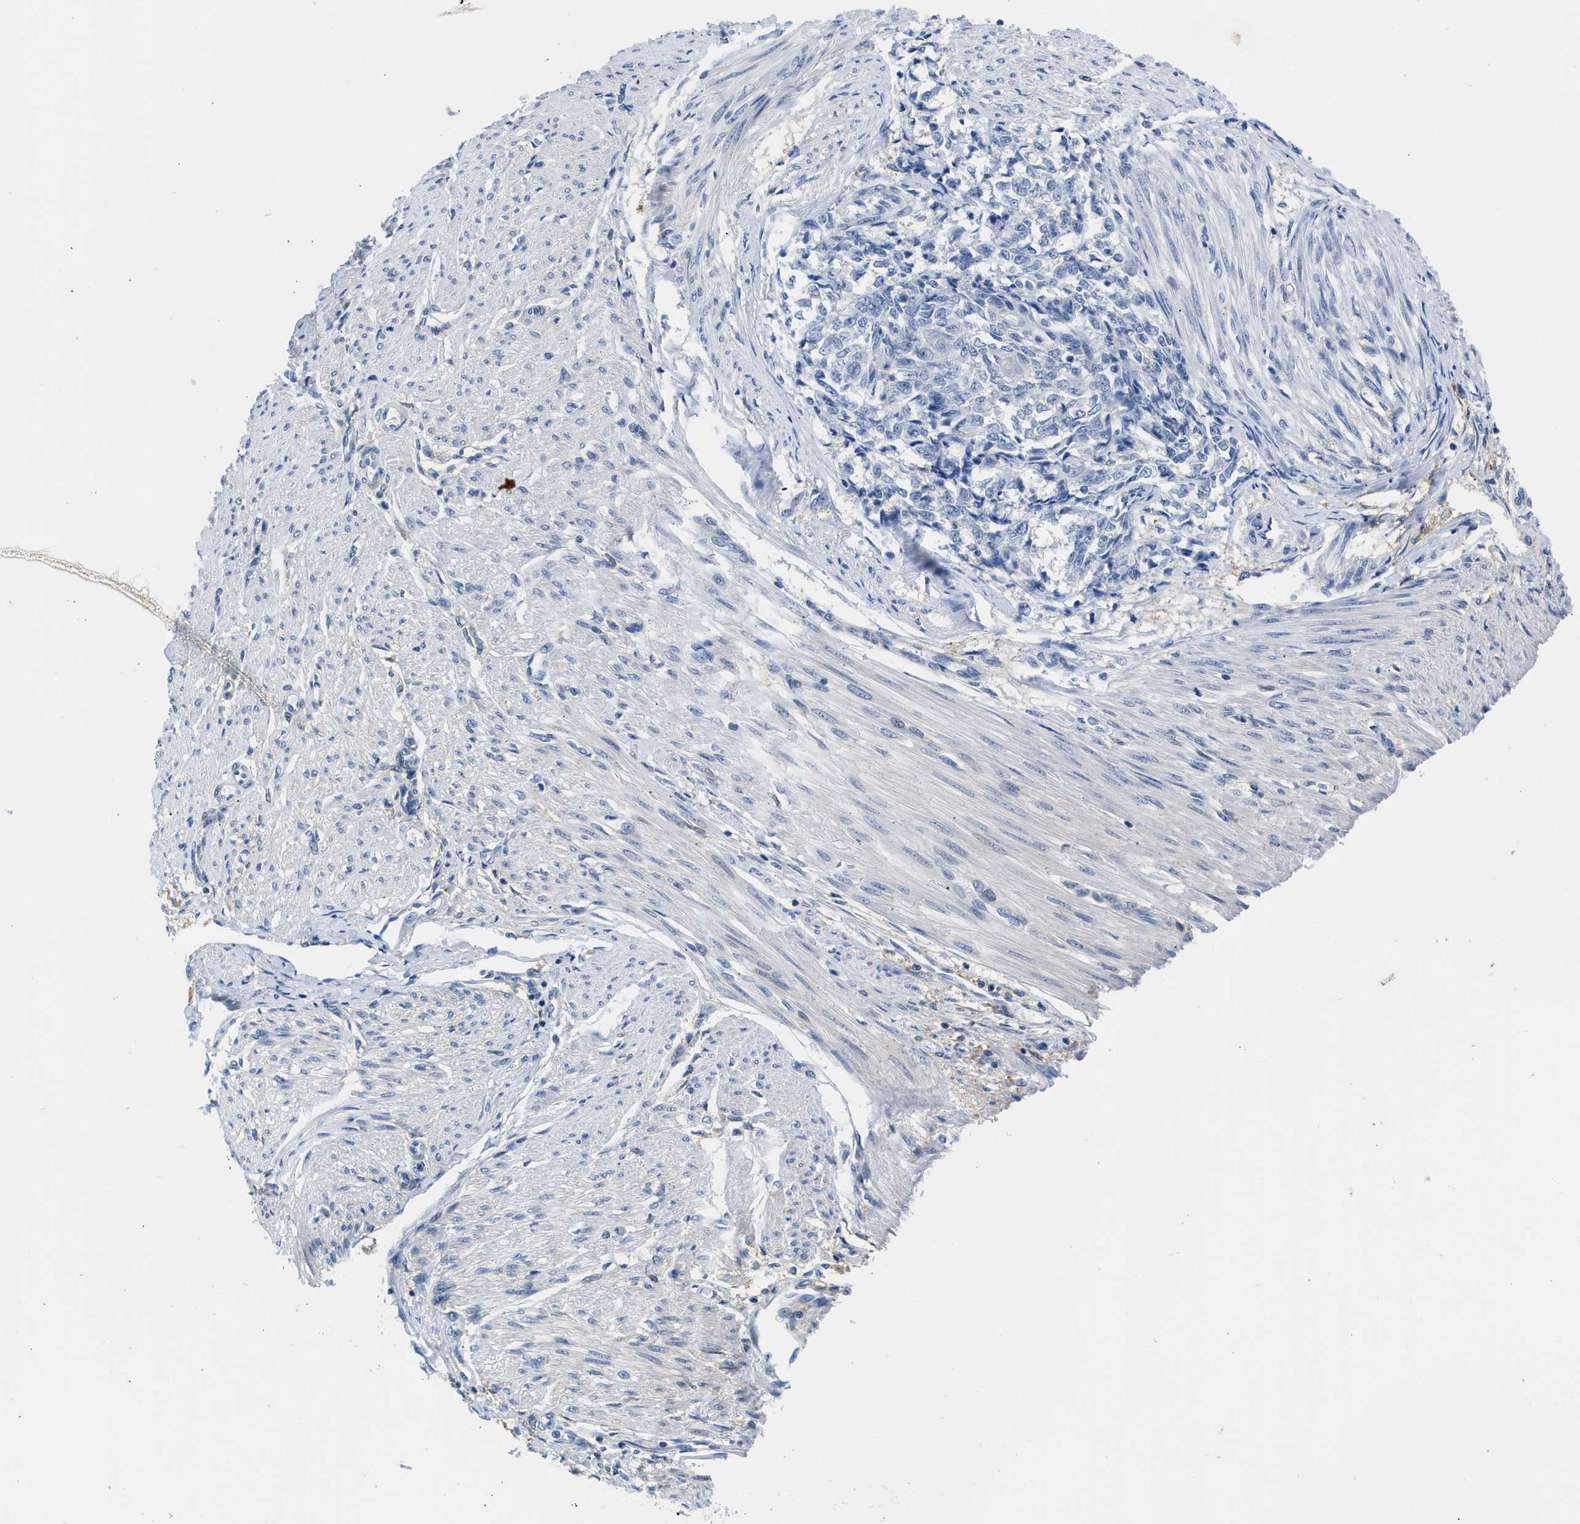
{"staining": {"intensity": "negative", "quantity": "none", "location": "none"}, "tissue": "endometrial cancer", "cell_type": "Tumor cells", "image_type": "cancer", "snomed": [{"axis": "morphology", "description": "Adenocarcinoma, NOS"}, {"axis": "topography", "description": "Endometrium"}], "caption": "Immunohistochemistry histopathology image of neoplastic tissue: endometrial cancer (adenocarcinoma) stained with DAB (3,3'-diaminobenzidine) reveals no significant protein staining in tumor cells.", "gene": "CBR1", "patient": {"sex": "female", "age": 32}}